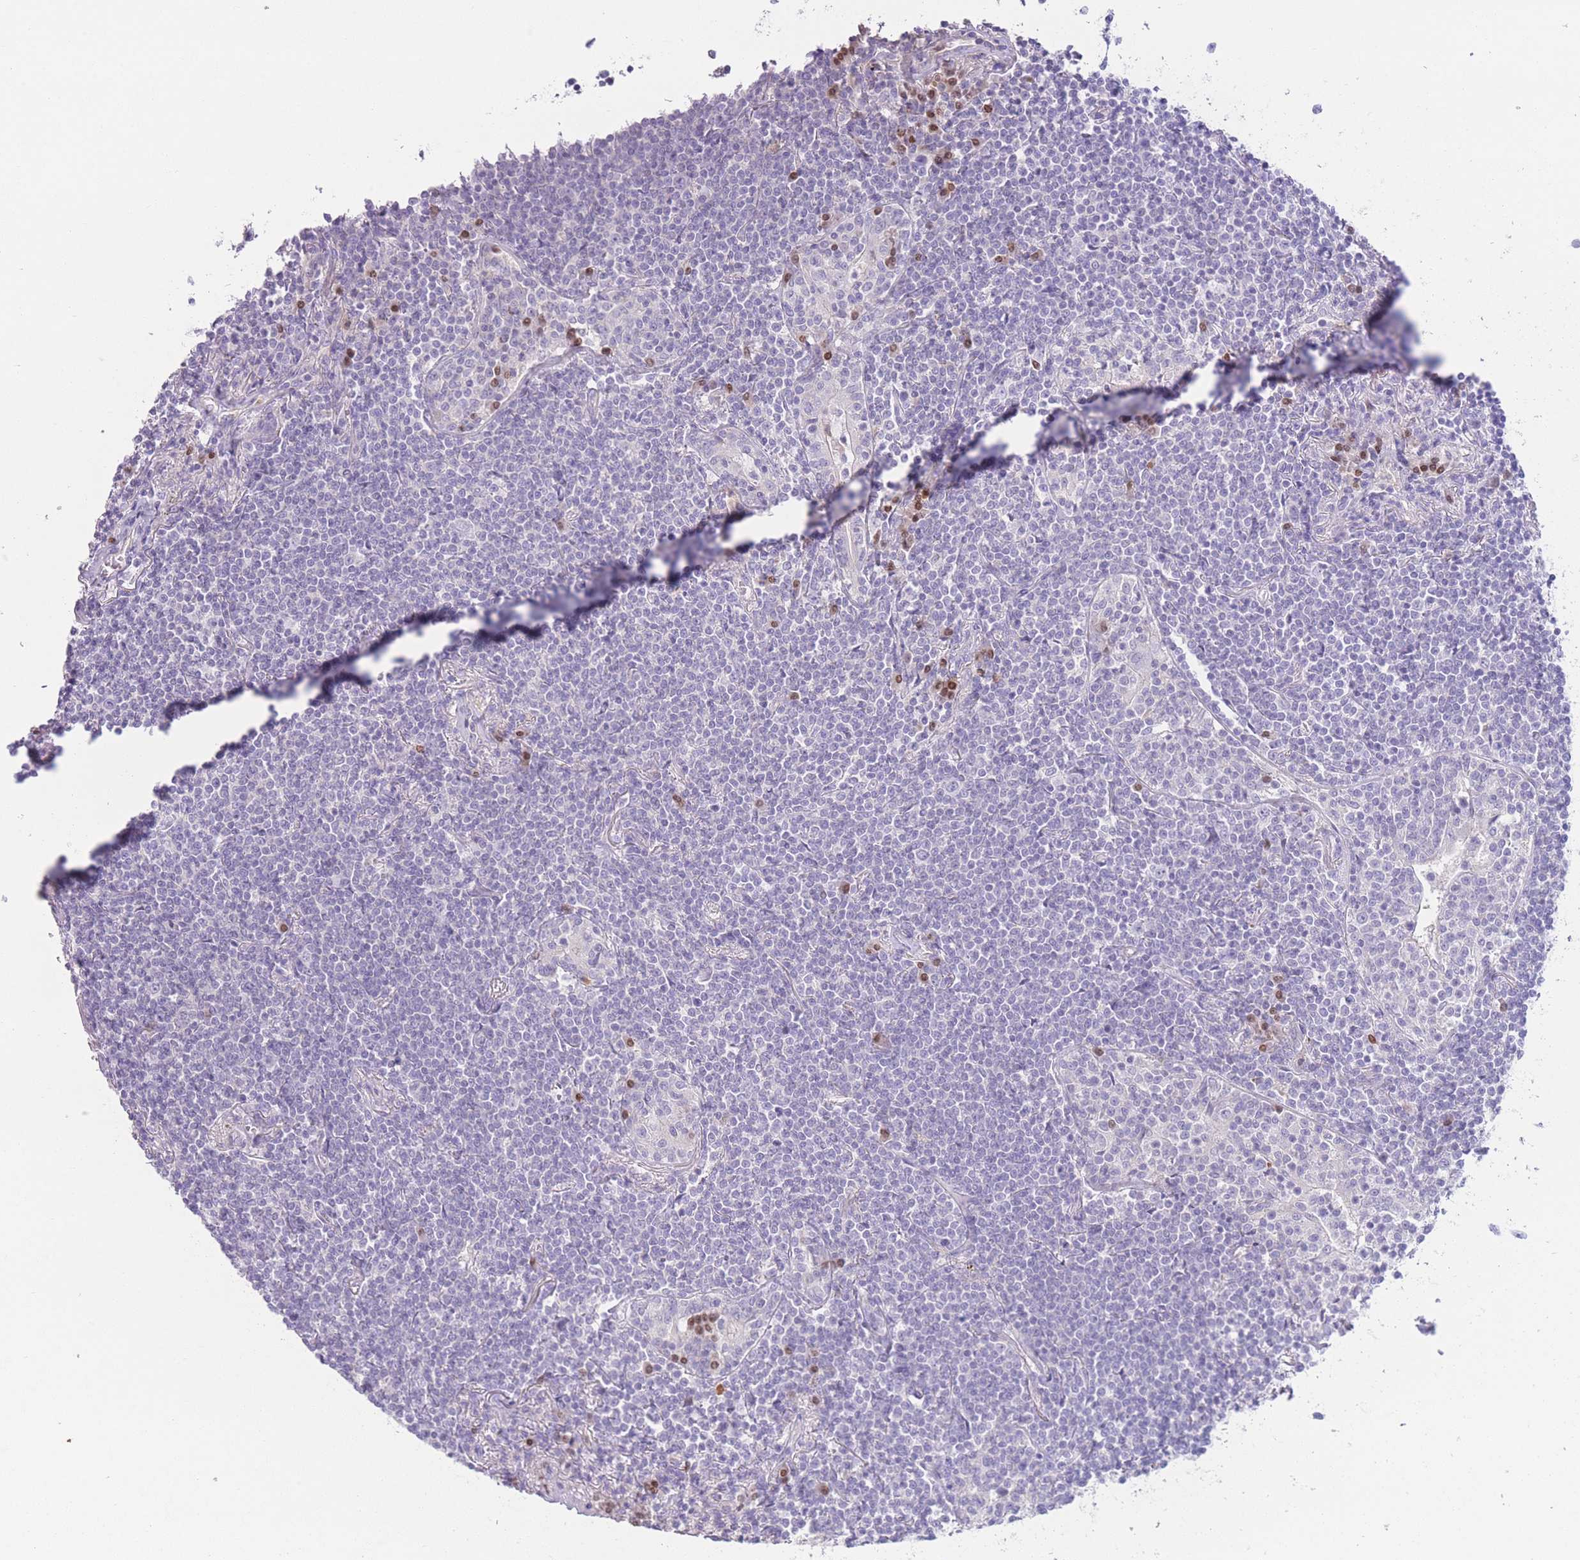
{"staining": {"intensity": "negative", "quantity": "none", "location": "none"}, "tissue": "lymphoma", "cell_type": "Tumor cells", "image_type": "cancer", "snomed": [{"axis": "morphology", "description": "Malignant lymphoma, non-Hodgkin's type, Low grade"}, {"axis": "topography", "description": "Lung"}], "caption": "Human lymphoma stained for a protein using immunohistochemistry (IHC) shows no staining in tumor cells.", "gene": "BHLHA15", "patient": {"sex": "female", "age": 71}}